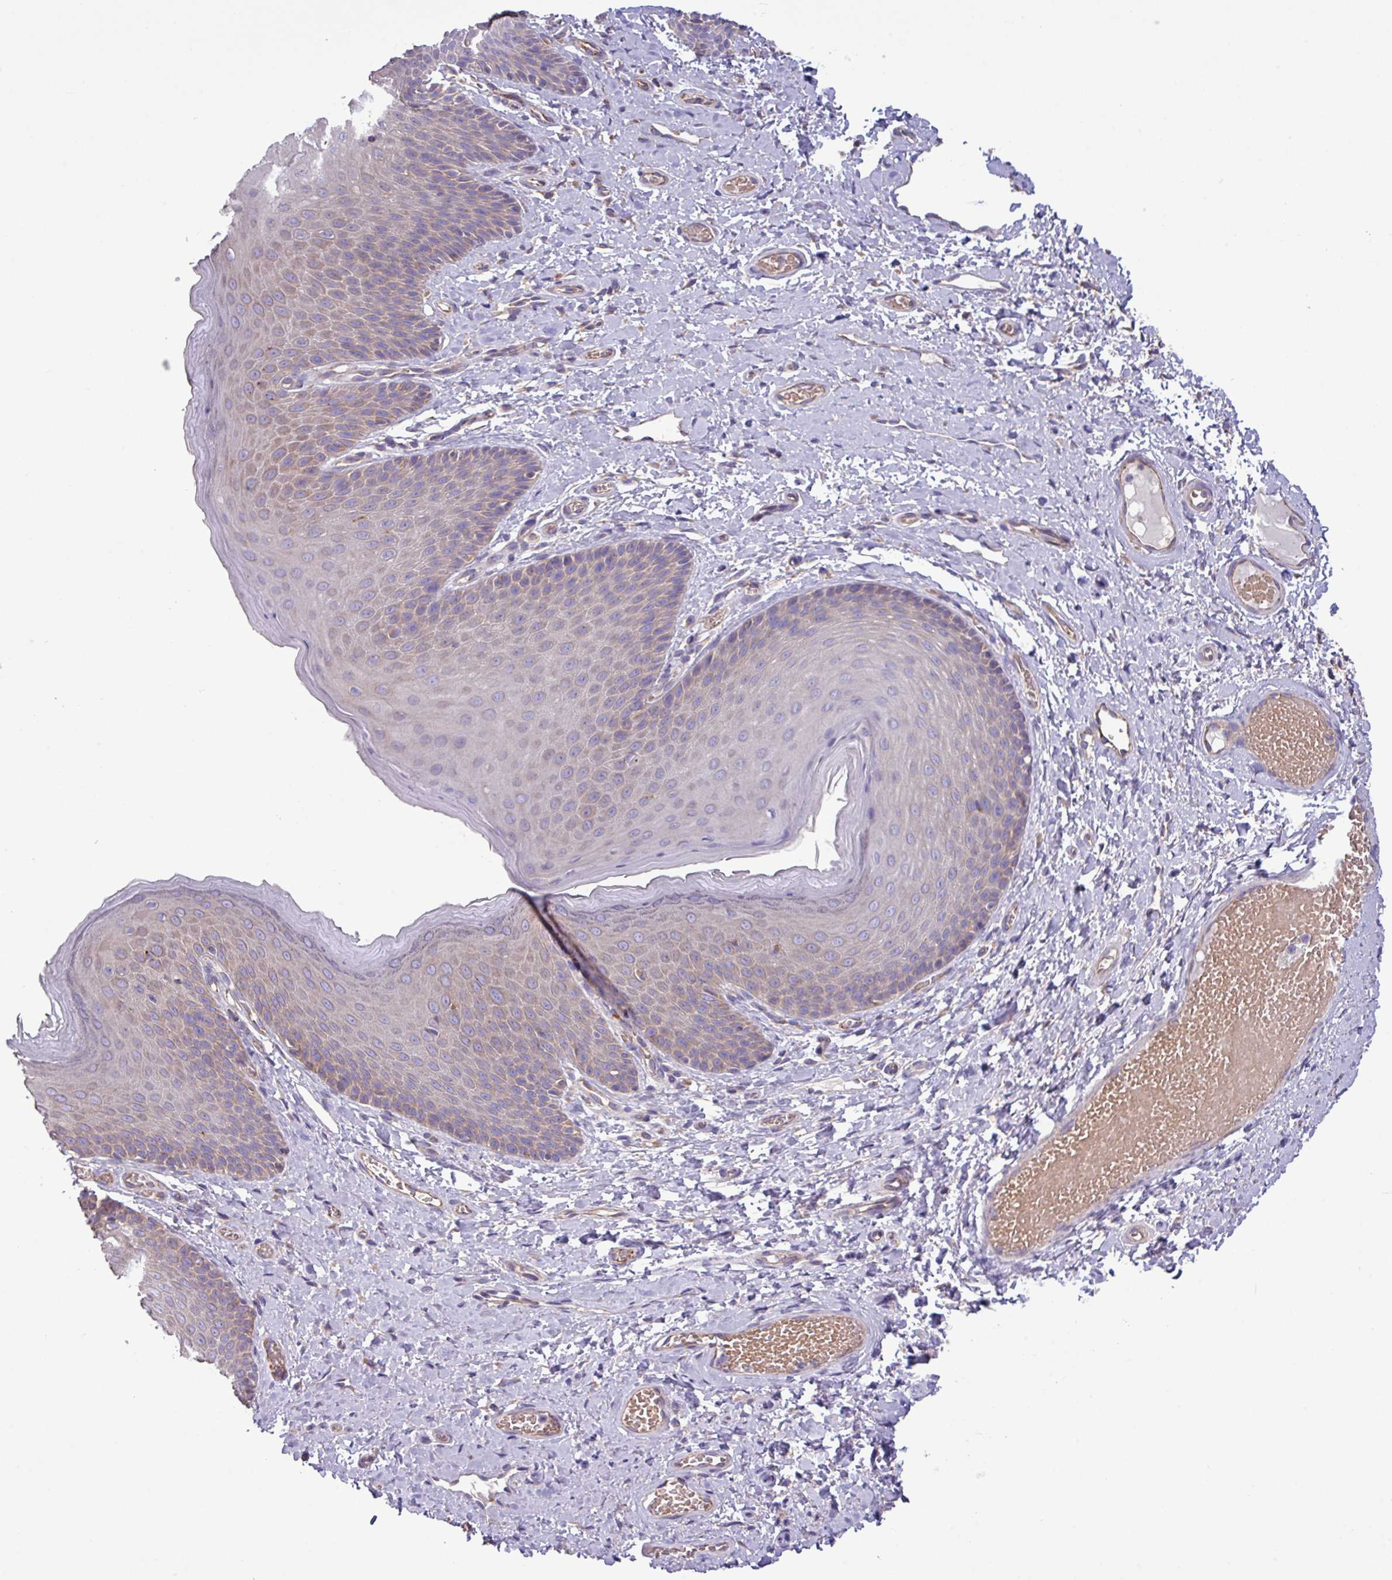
{"staining": {"intensity": "moderate", "quantity": "25%-75%", "location": "cytoplasmic/membranous"}, "tissue": "skin", "cell_type": "Epidermal cells", "image_type": "normal", "snomed": [{"axis": "morphology", "description": "Normal tissue, NOS"}, {"axis": "topography", "description": "Anal"}], "caption": "The micrograph exhibits immunohistochemical staining of unremarkable skin. There is moderate cytoplasmic/membranous staining is identified in approximately 25%-75% of epidermal cells.", "gene": "PPM1J", "patient": {"sex": "female", "age": 40}}